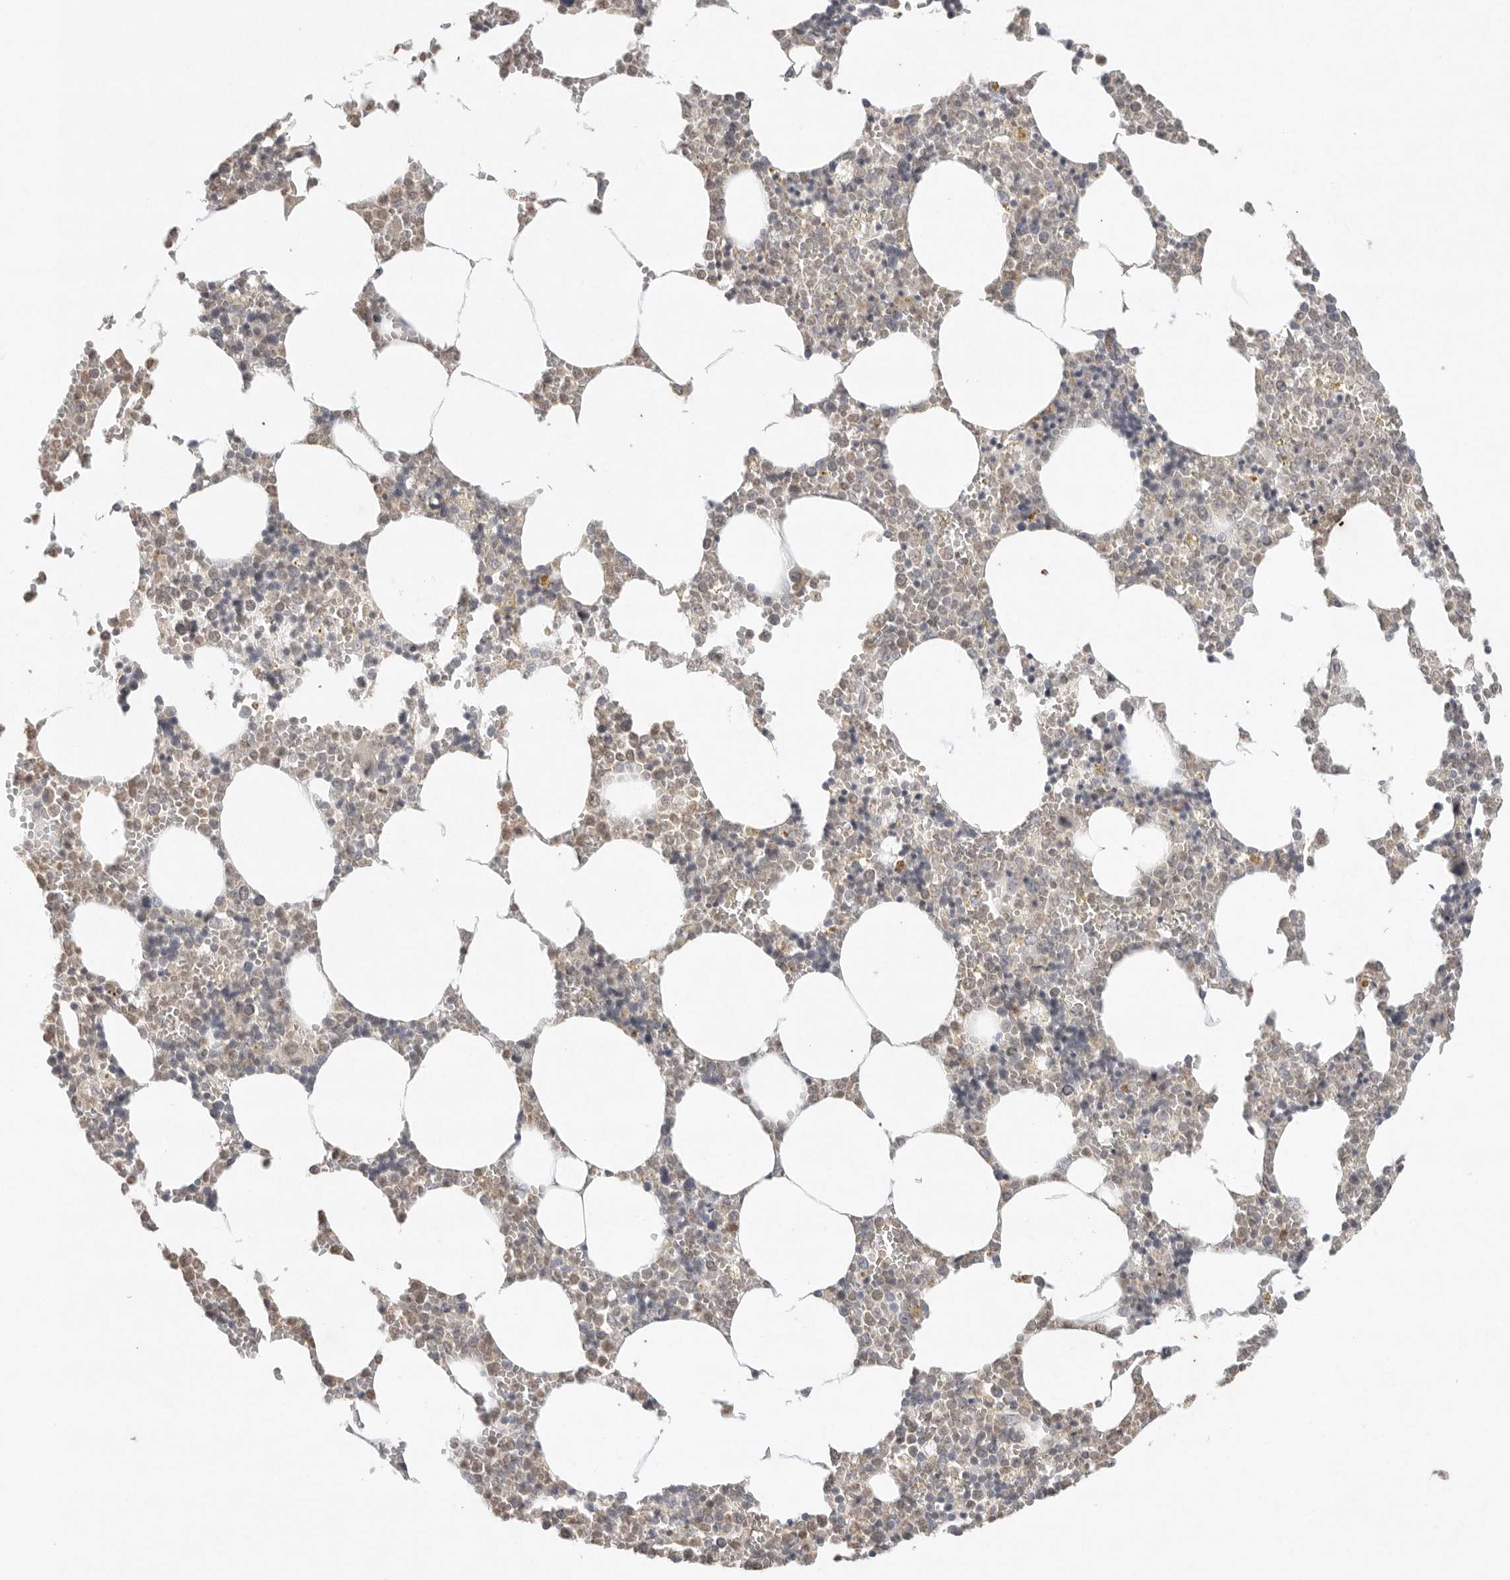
{"staining": {"intensity": "moderate", "quantity": "<25%", "location": "cytoplasmic/membranous"}, "tissue": "bone marrow", "cell_type": "Hematopoietic cells", "image_type": "normal", "snomed": [{"axis": "morphology", "description": "Normal tissue, NOS"}, {"axis": "topography", "description": "Bone marrow"}], "caption": "Moderate cytoplasmic/membranous positivity for a protein is identified in approximately <25% of hematopoietic cells of normal bone marrow using immunohistochemistry (IHC).", "gene": "KLK5", "patient": {"sex": "male", "age": 70}}